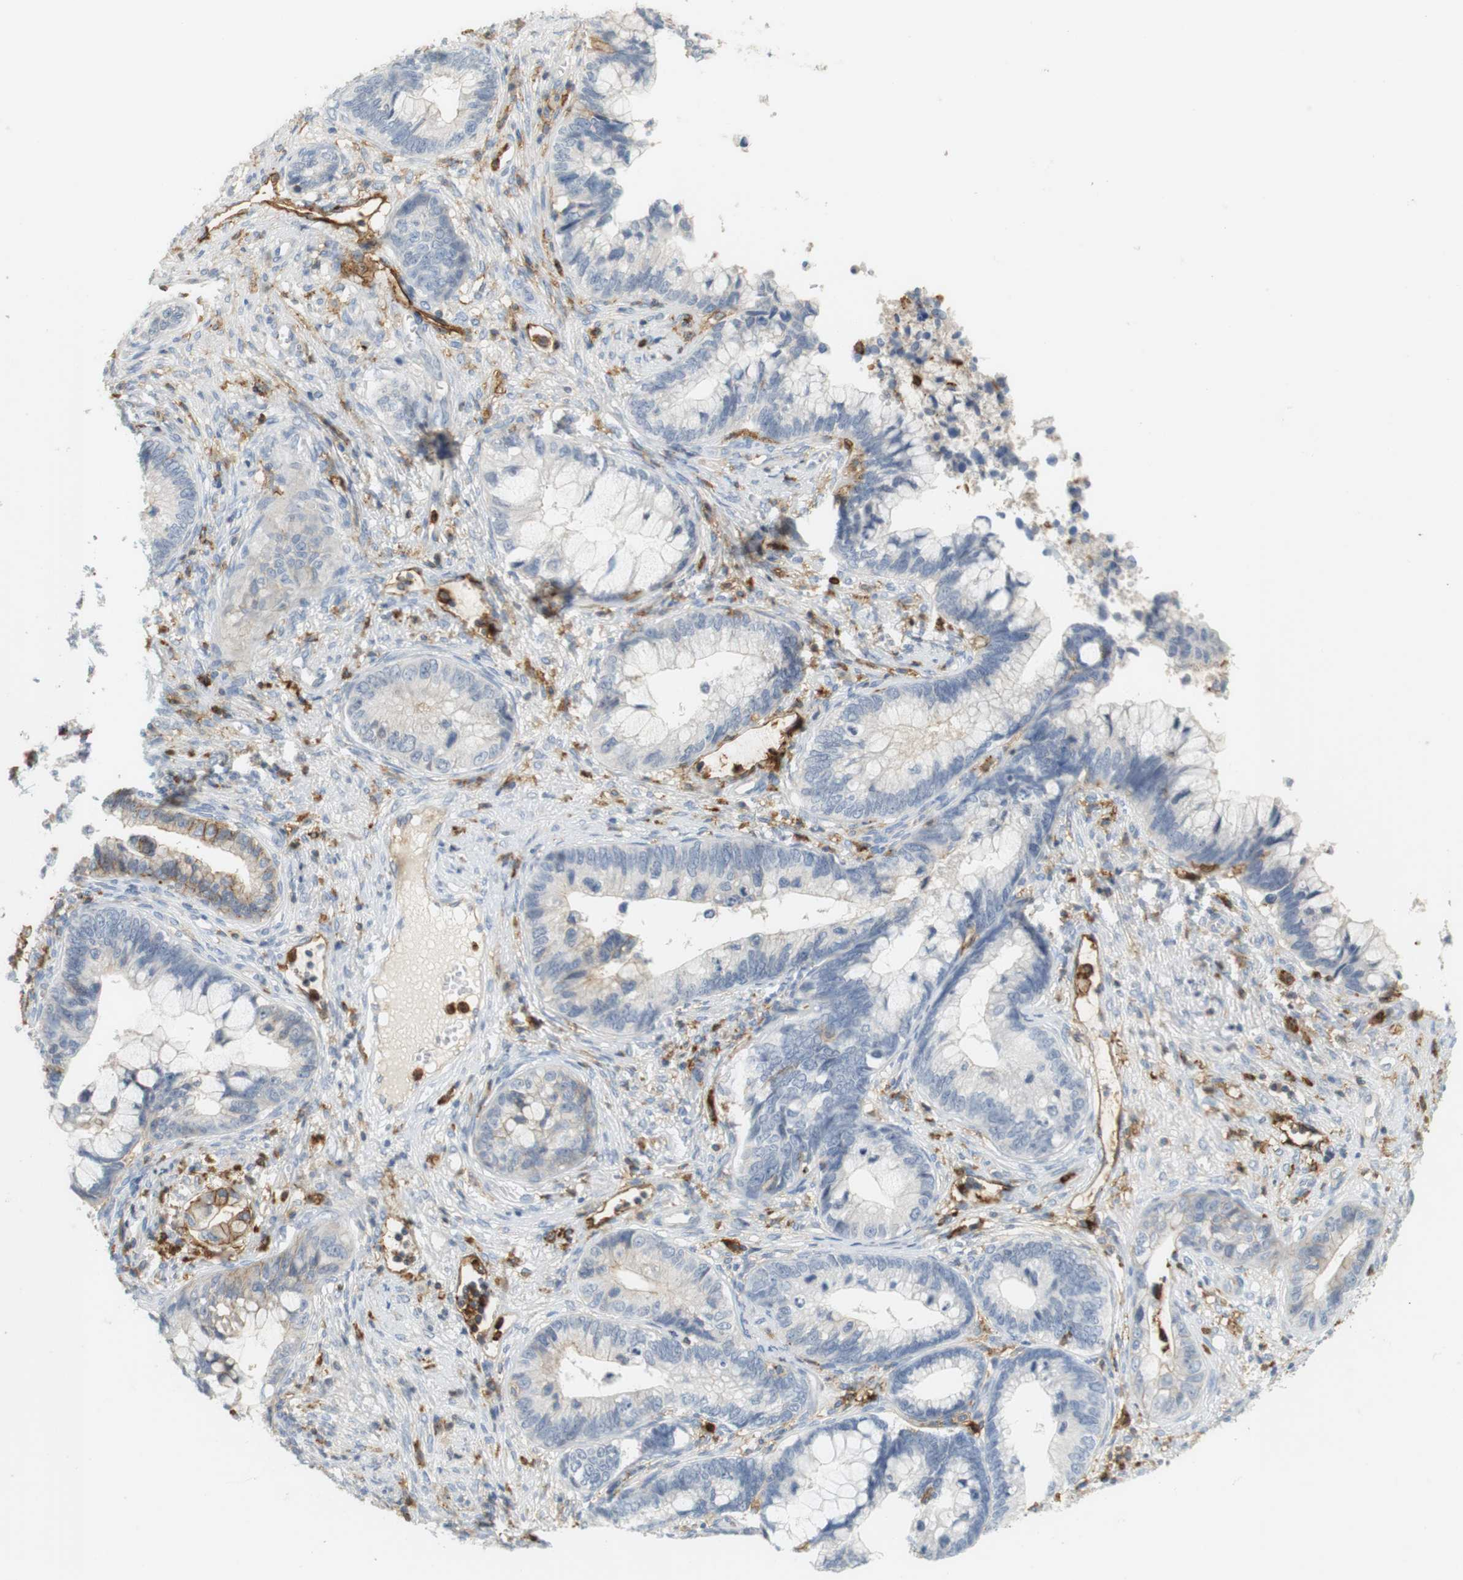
{"staining": {"intensity": "weak", "quantity": "<25%", "location": "cytoplasmic/membranous"}, "tissue": "cervical cancer", "cell_type": "Tumor cells", "image_type": "cancer", "snomed": [{"axis": "morphology", "description": "Adenocarcinoma, NOS"}, {"axis": "topography", "description": "Cervix"}], "caption": "An immunohistochemistry (IHC) micrograph of cervical cancer is shown. There is no staining in tumor cells of cervical cancer.", "gene": "SIRPA", "patient": {"sex": "female", "age": 44}}